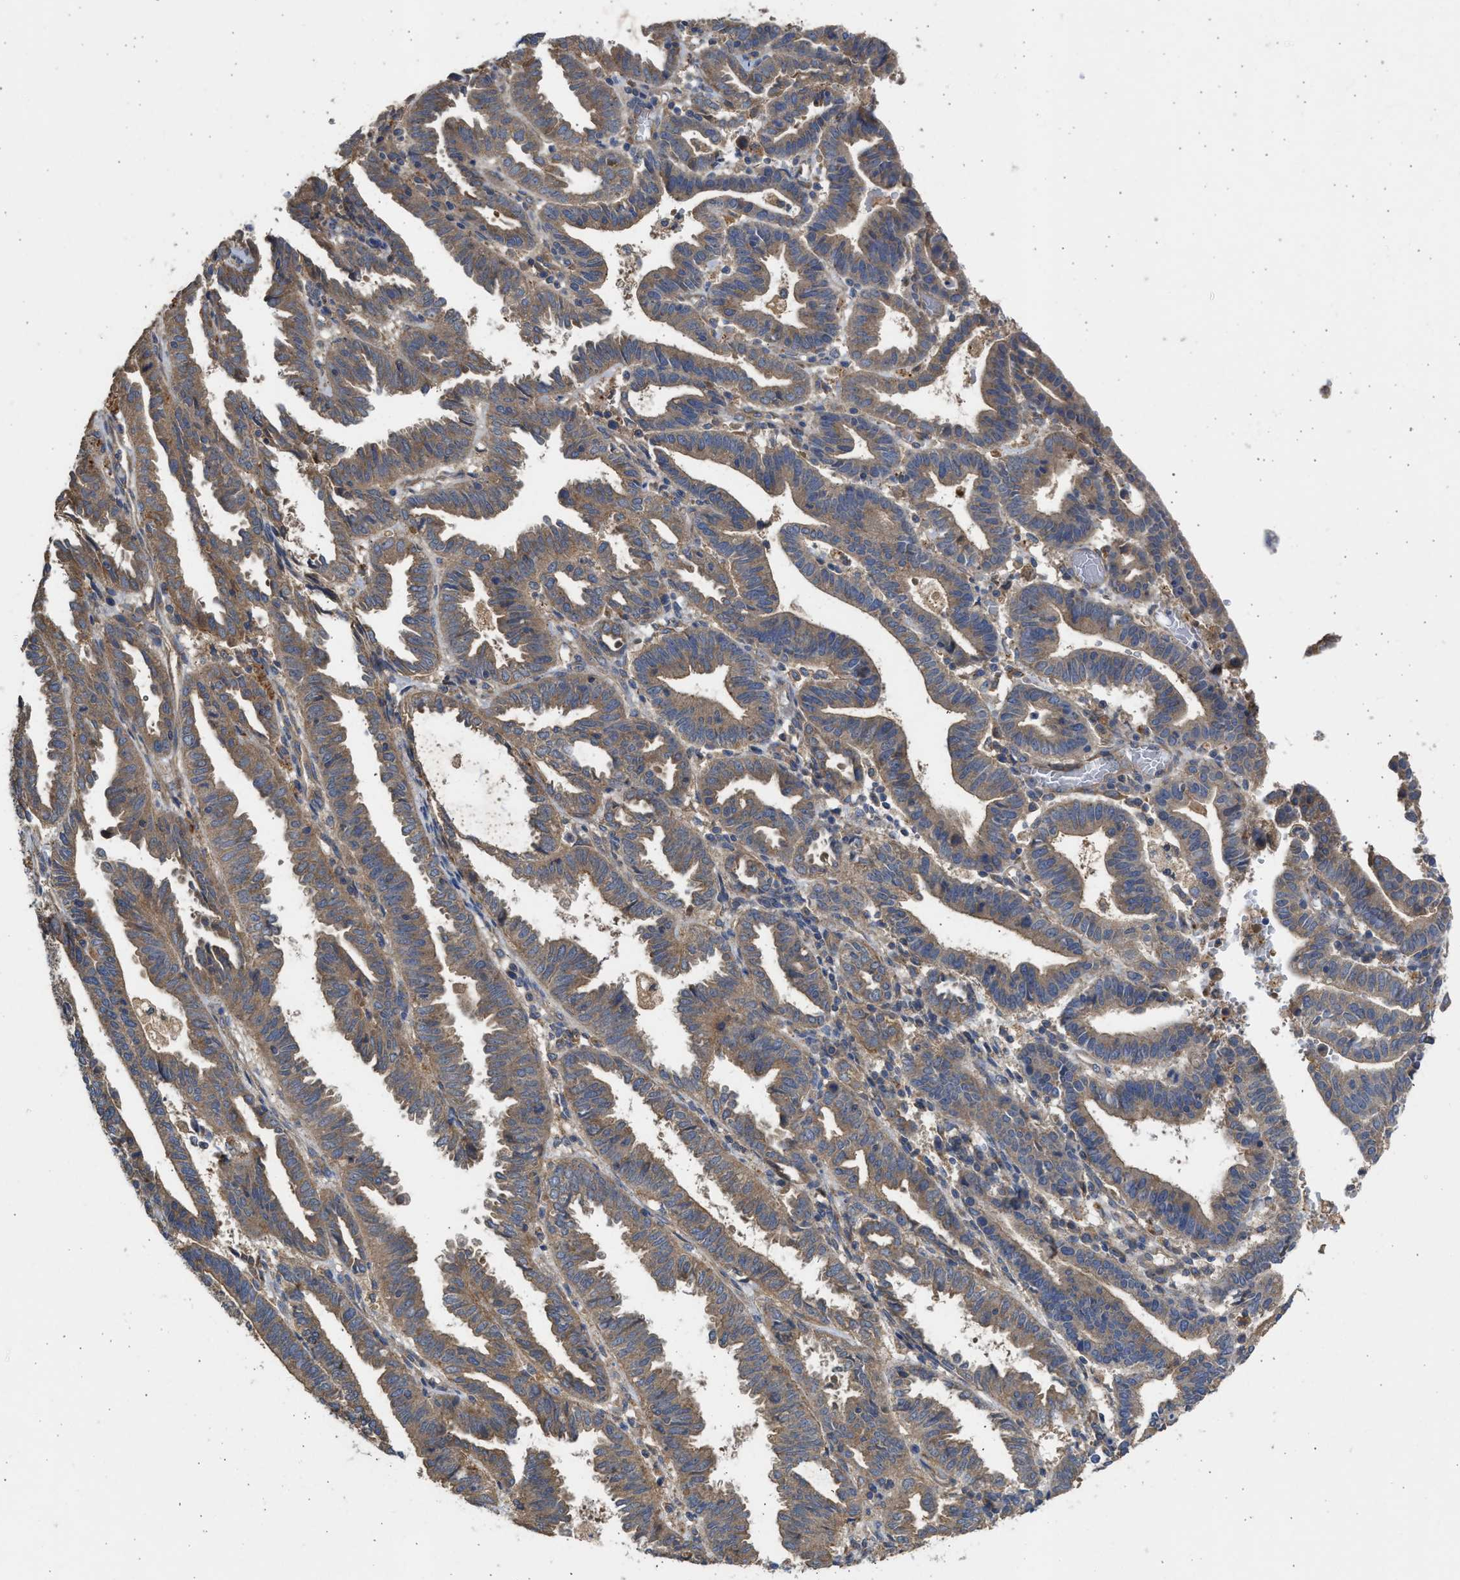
{"staining": {"intensity": "moderate", "quantity": ">75%", "location": "cytoplasmic/membranous"}, "tissue": "endometrial cancer", "cell_type": "Tumor cells", "image_type": "cancer", "snomed": [{"axis": "morphology", "description": "Adenocarcinoma, NOS"}, {"axis": "topography", "description": "Uterus"}], "caption": "Human endometrial adenocarcinoma stained for a protein (brown) displays moderate cytoplasmic/membranous positive expression in approximately >75% of tumor cells.", "gene": "CSRNP2", "patient": {"sex": "female", "age": 83}}